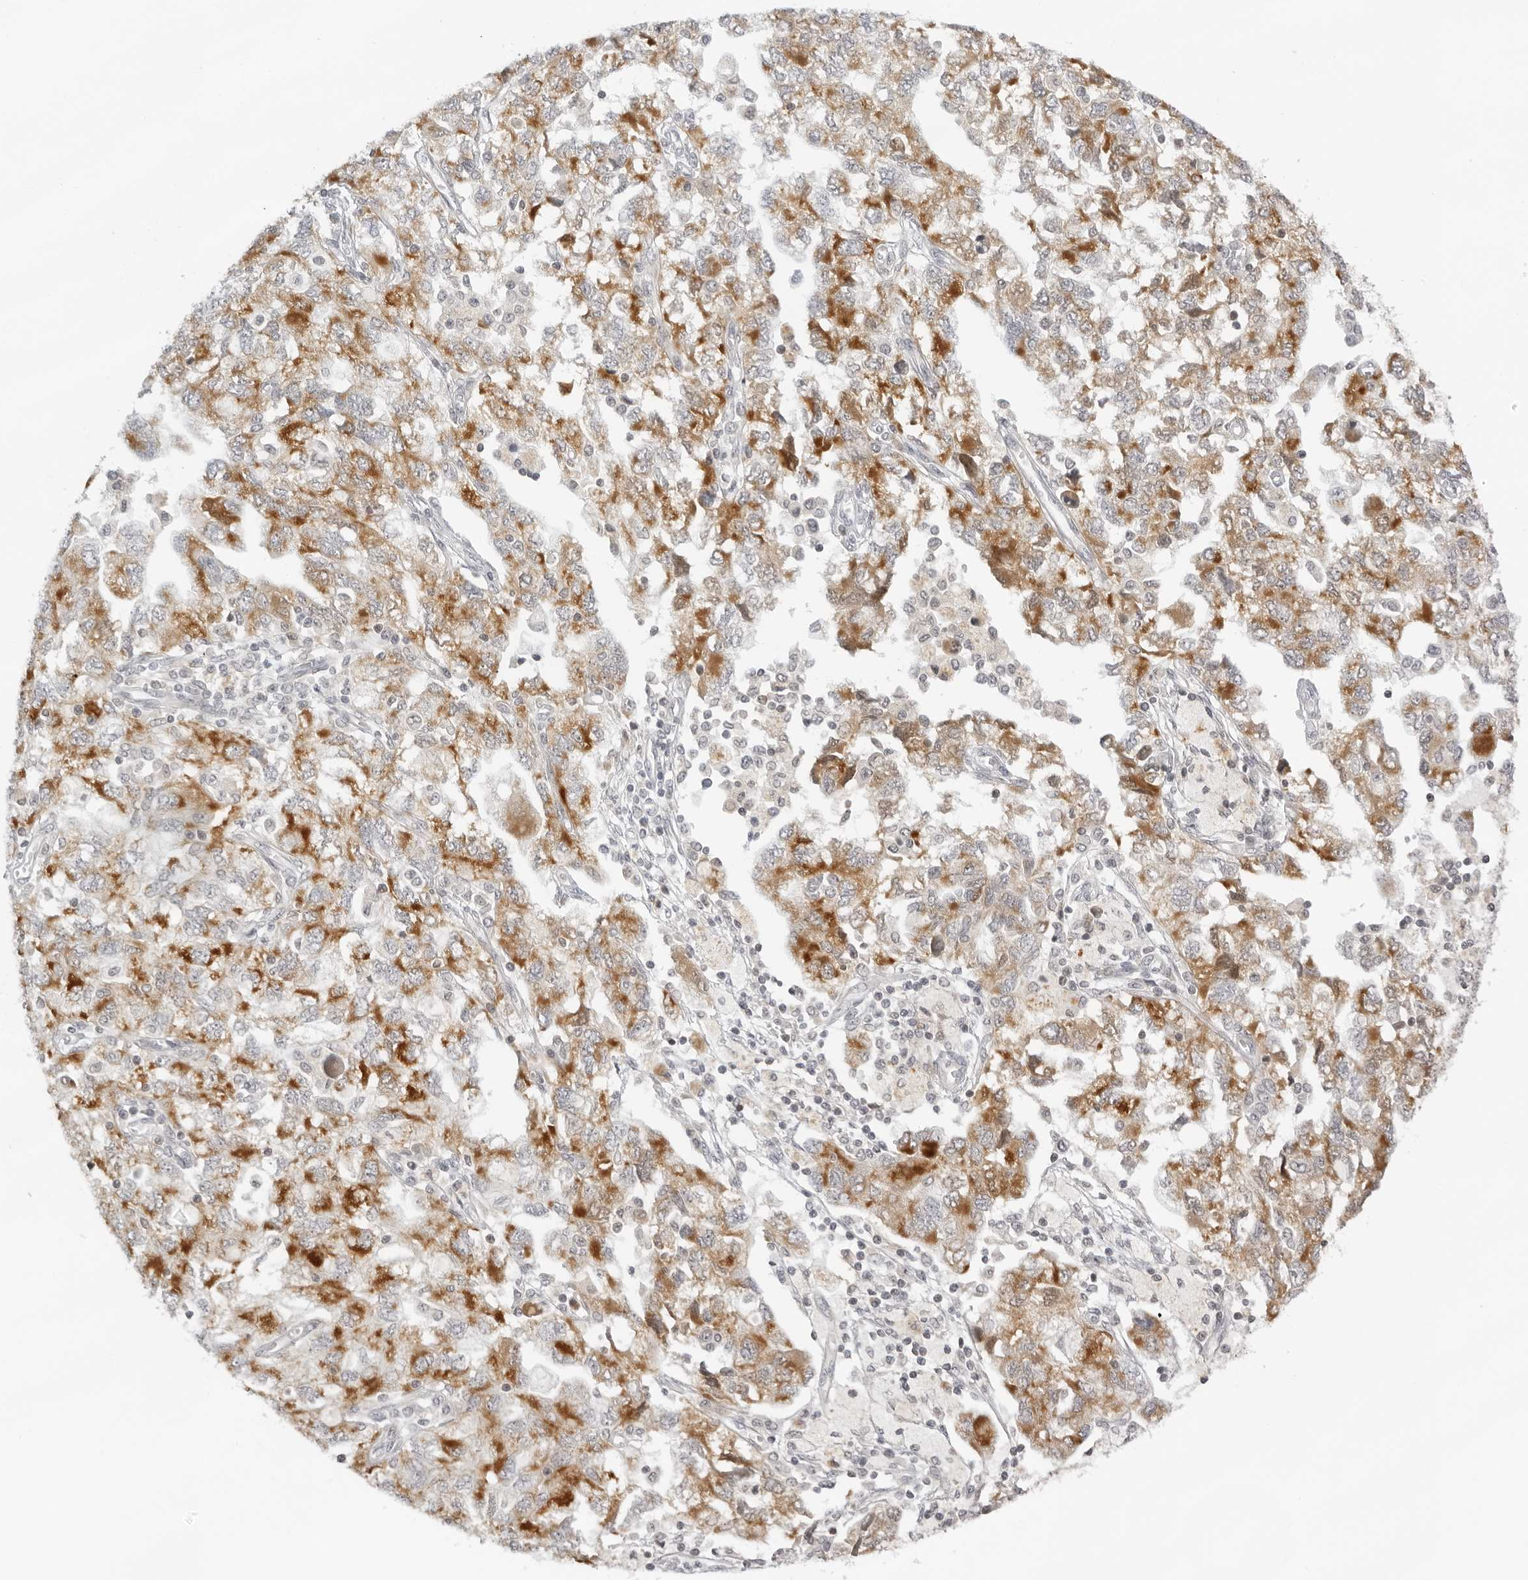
{"staining": {"intensity": "moderate", "quantity": ">75%", "location": "cytoplasmic/membranous"}, "tissue": "ovarian cancer", "cell_type": "Tumor cells", "image_type": "cancer", "snomed": [{"axis": "morphology", "description": "Carcinoma, NOS"}, {"axis": "morphology", "description": "Cystadenocarcinoma, serous, NOS"}, {"axis": "topography", "description": "Ovary"}], "caption": "A micrograph of ovarian serous cystadenocarcinoma stained for a protein exhibits moderate cytoplasmic/membranous brown staining in tumor cells.", "gene": "ACP6", "patient": {"sex": "female", "age": 69}}